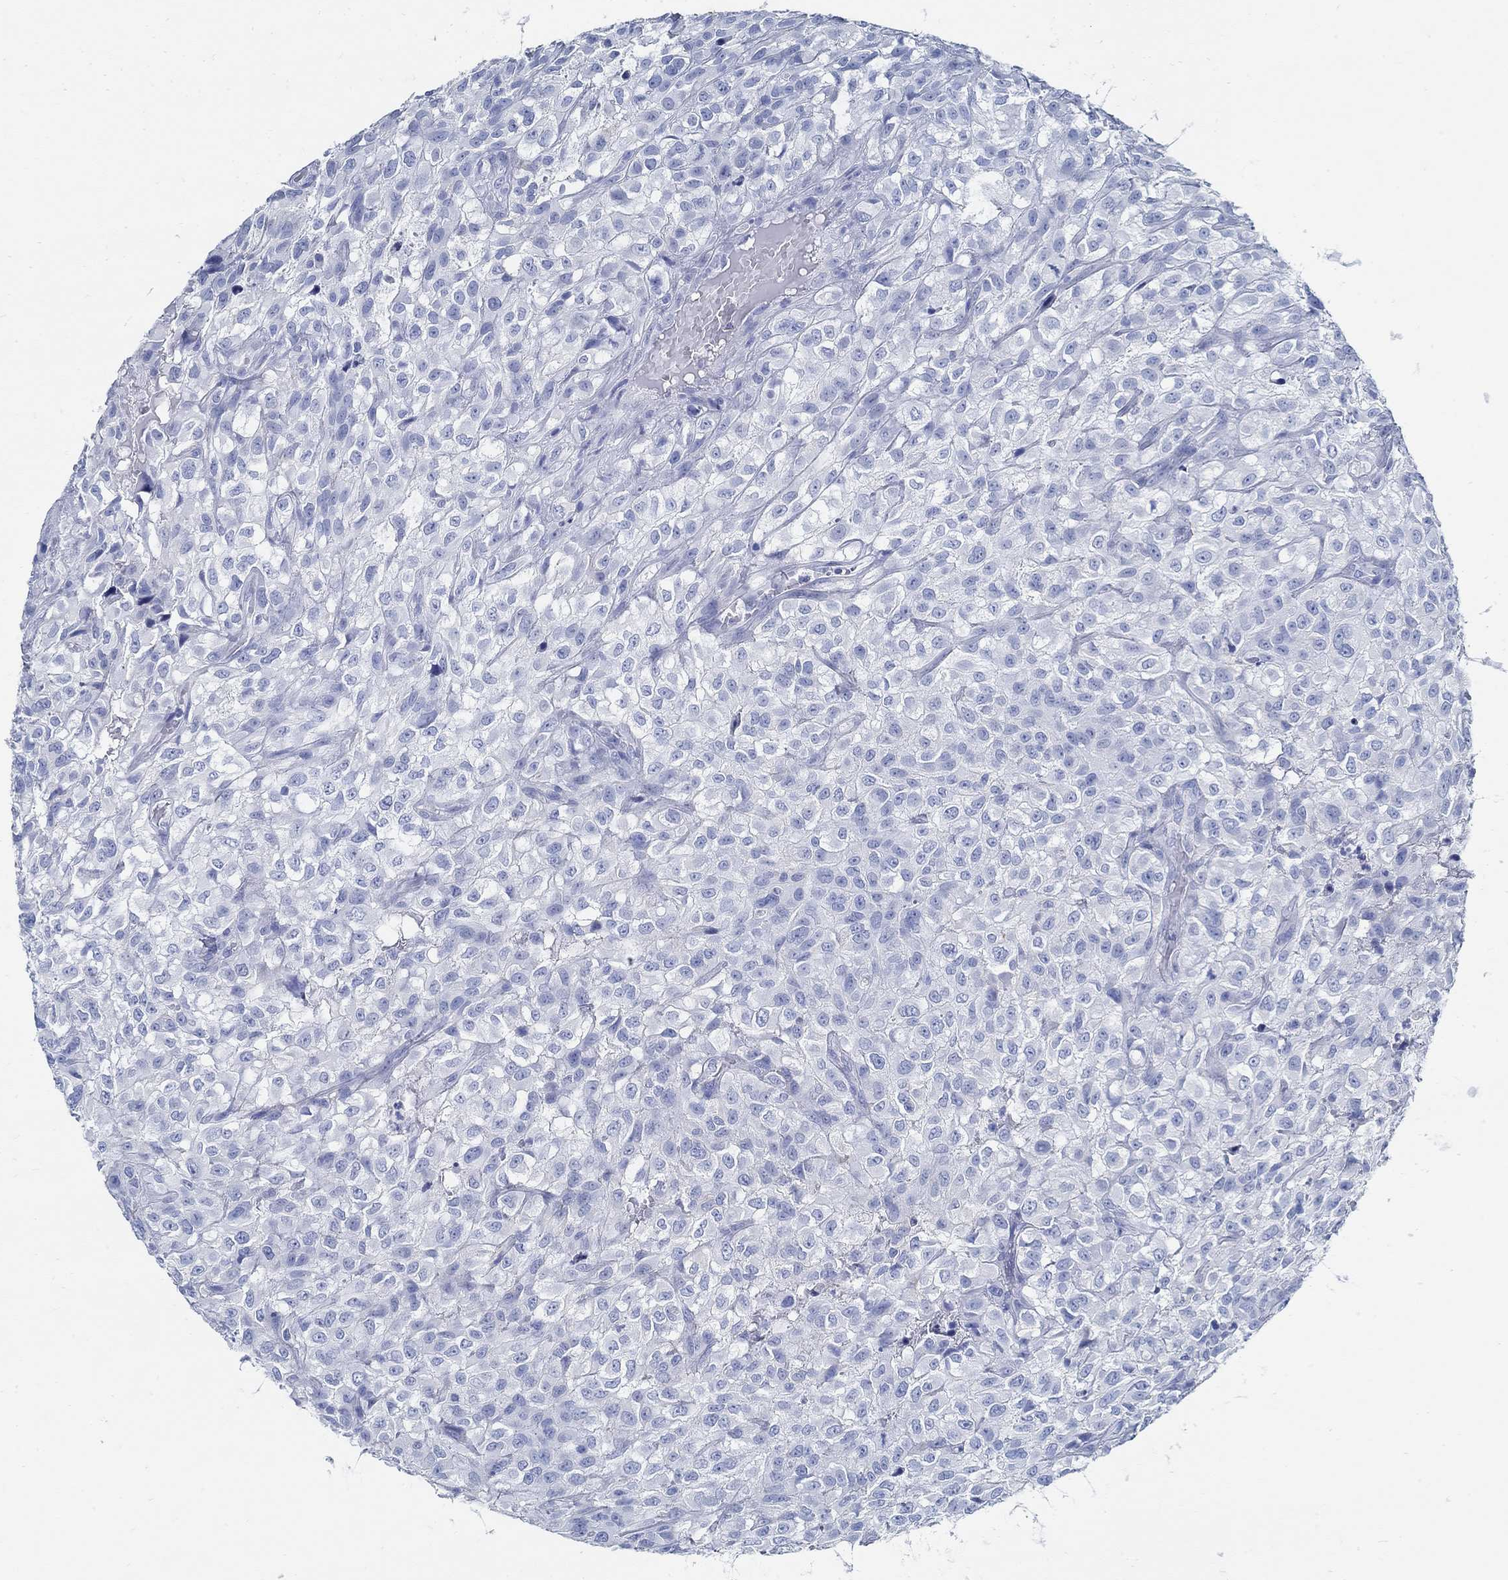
{"staining": {"intensity": "negative", "quantity": "none", "location": "none"}, "tissue": "urothelial cancer", "cell_type": "Tumor cells", "image_type": "cancer", "snomed": [{"axis": "morphology", "description": "Urothelial carcinoma, High grade"}, {"axis": "topography", "description": "Urinary bladder"}], "caption": "Micrograph shows no significant protein staining in tumor cells of urothelial cancer.", "gene": "SLC45A1", "patient": {"sex": "male", "age": 56}}